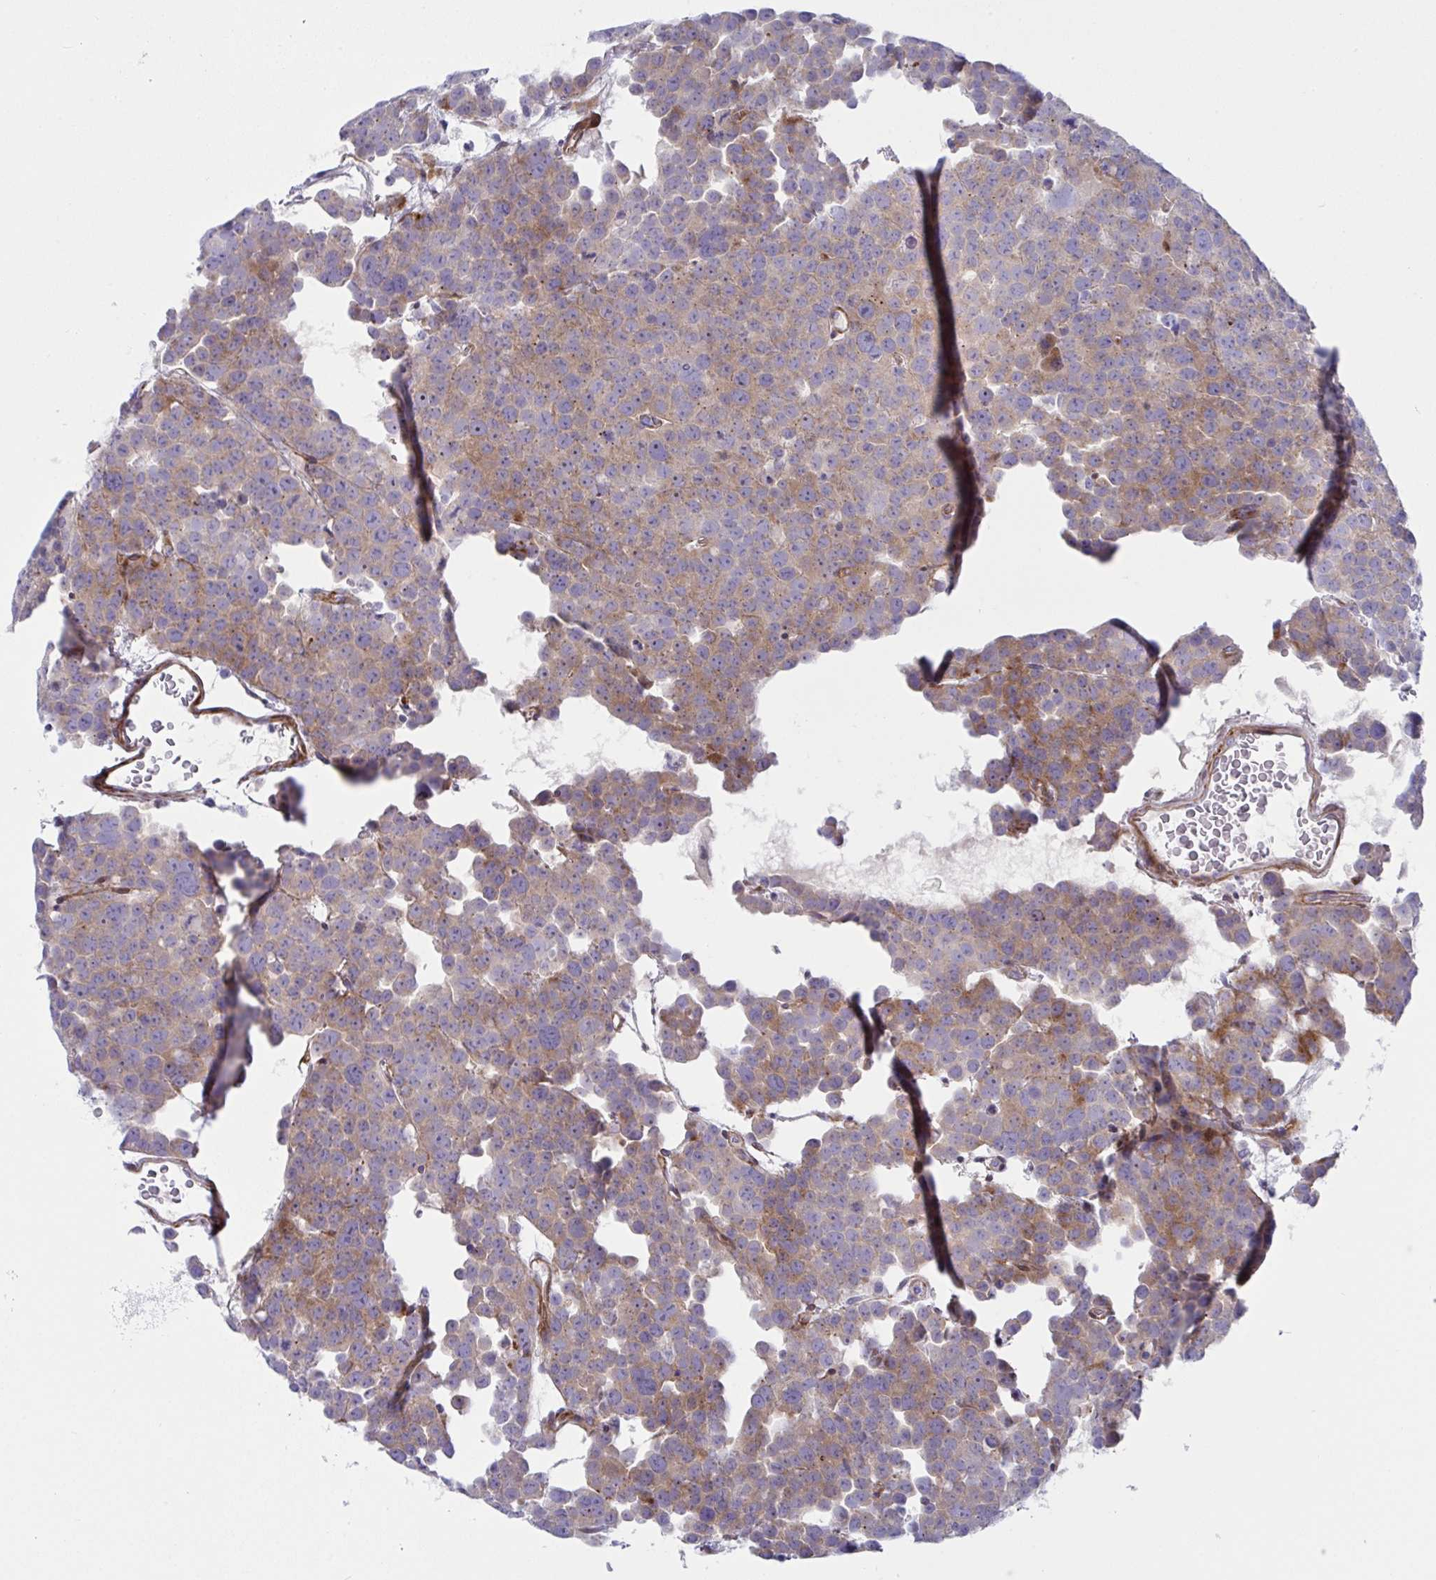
{"staining": {"intensity": "moderate", "quantity": ">75%", "location": "cytoplasmic/membranous"}, "tissue": "testis cancer", "cell_type": "Tumor cells", "image_type": "cancer", "snomed": [{"axis": "morphology", "description": "Seminoma, NOS"}, {"axis": "topography", "description": "Testis"}], "caption": "Seminoma (testis) was stained to show a protein in brown. There is medium levels of moderate cytoplasmic/membranous staining in approximately >75% of tumor cells. The staining was performed using DAB (3,3'-diaminobenzidine) to visualize the protein expression in brown, while the nuclei were stained in blue with hematoxylin (Magnification: 20x).", "gene": "ZNF713", "patient": {"sex": "male", "age": 71}}